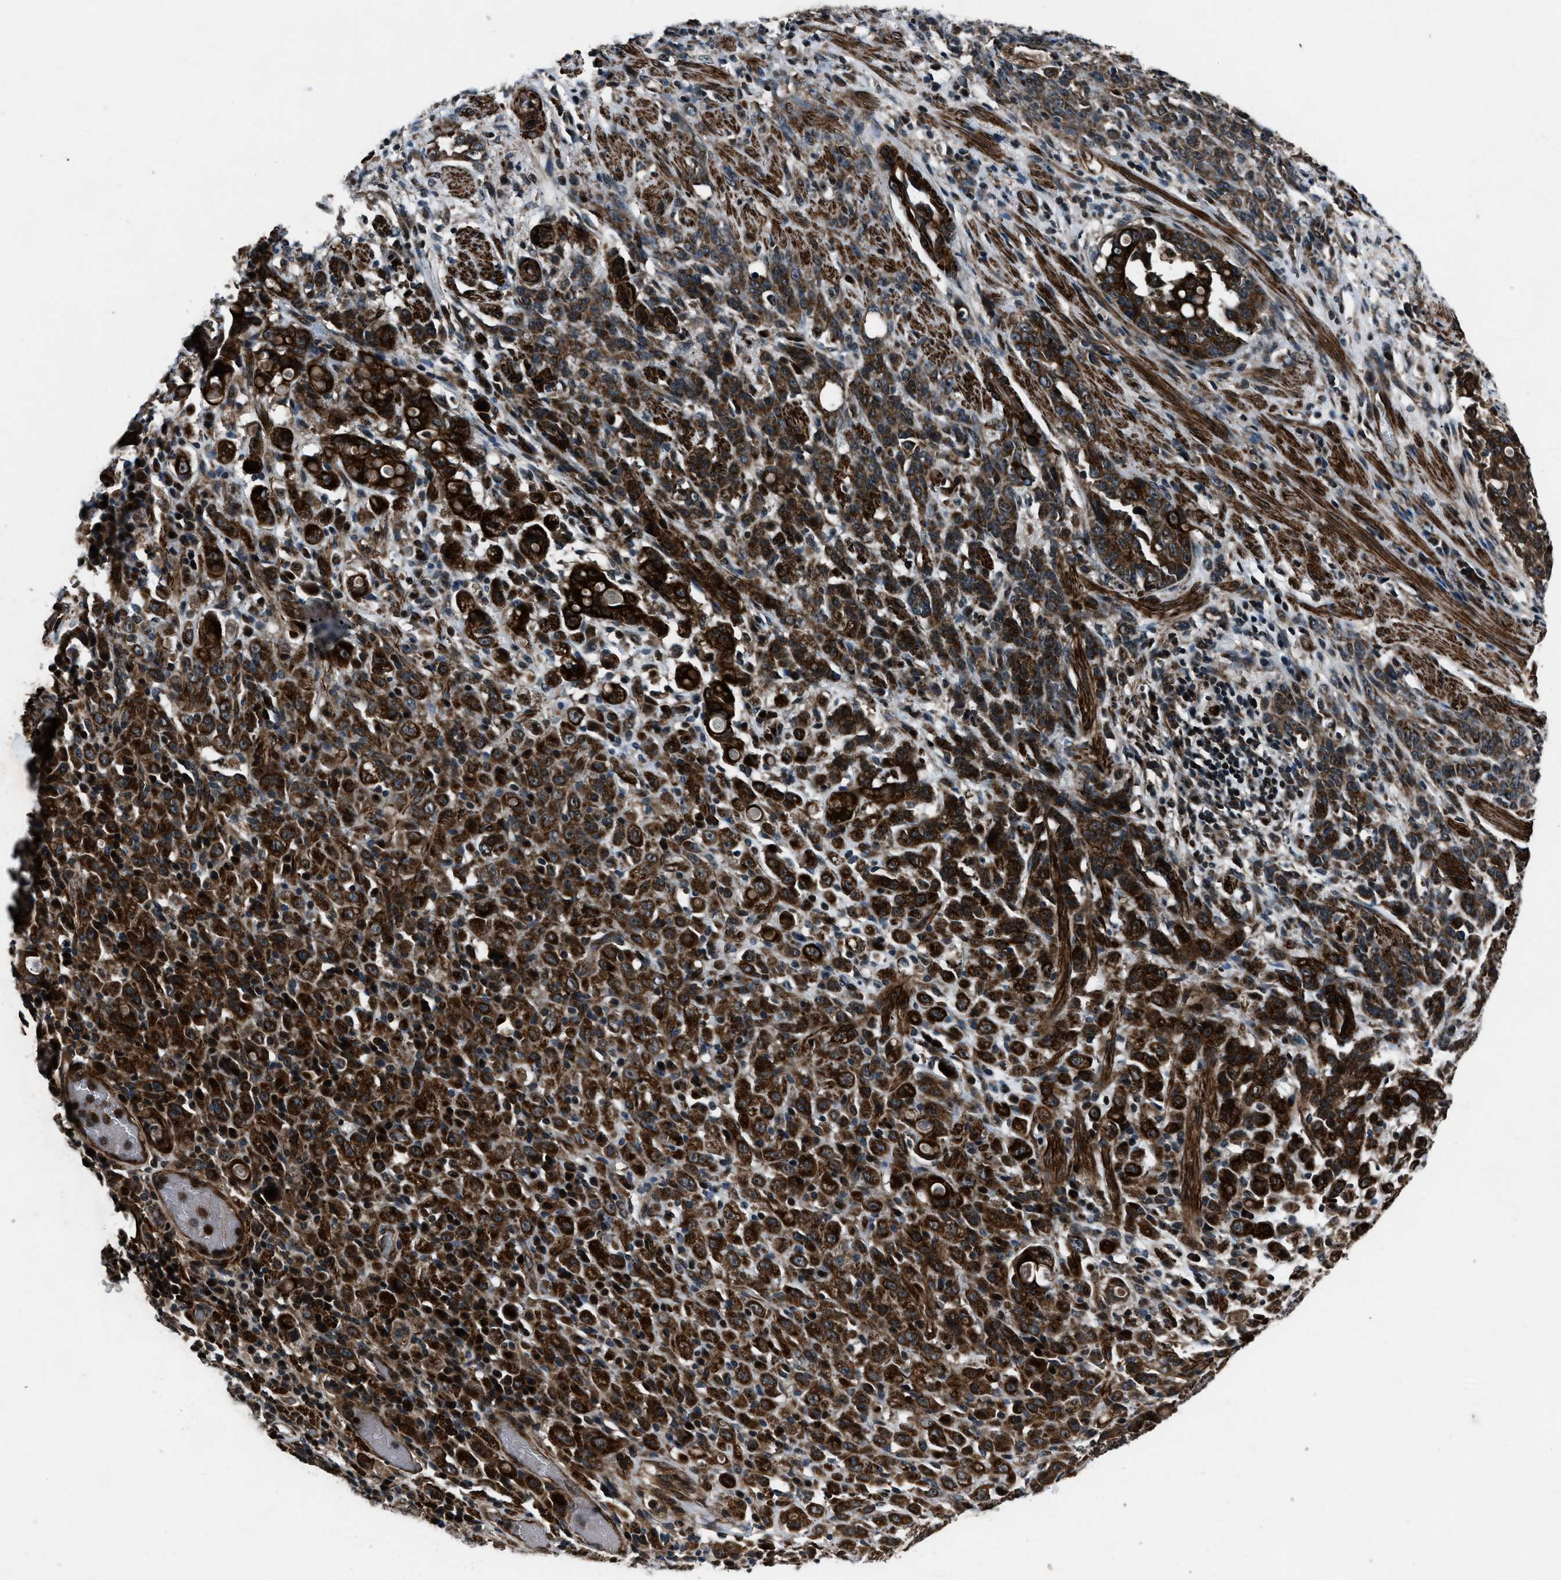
{"staining": {"intensity": "strong", "quantity": ">75%", "location": "cytoplasmic/membranous"}, "tissue": "stomach cancer", "cell_type": "Tumor cells", "image_type": "cancer", "snomed": [{"axis": "morphology", "description": "Adenocarcinoma, NOS"}, {"axis": "topography", "description": "Stomach, lower"}], "caption": "Immunohistochemistry (IHC) micrograph of neoplastic tissue: human adenocarcinoma (stomach) stained using IHC reveals high levels of strong protein expression localized specifically in the cytoplasmic/membranous of tumor cells, appearing as a cytoplasmic/membranous brown color.", "gene": "IRAK4", "patient": {"sex": "male", "age": 88}}